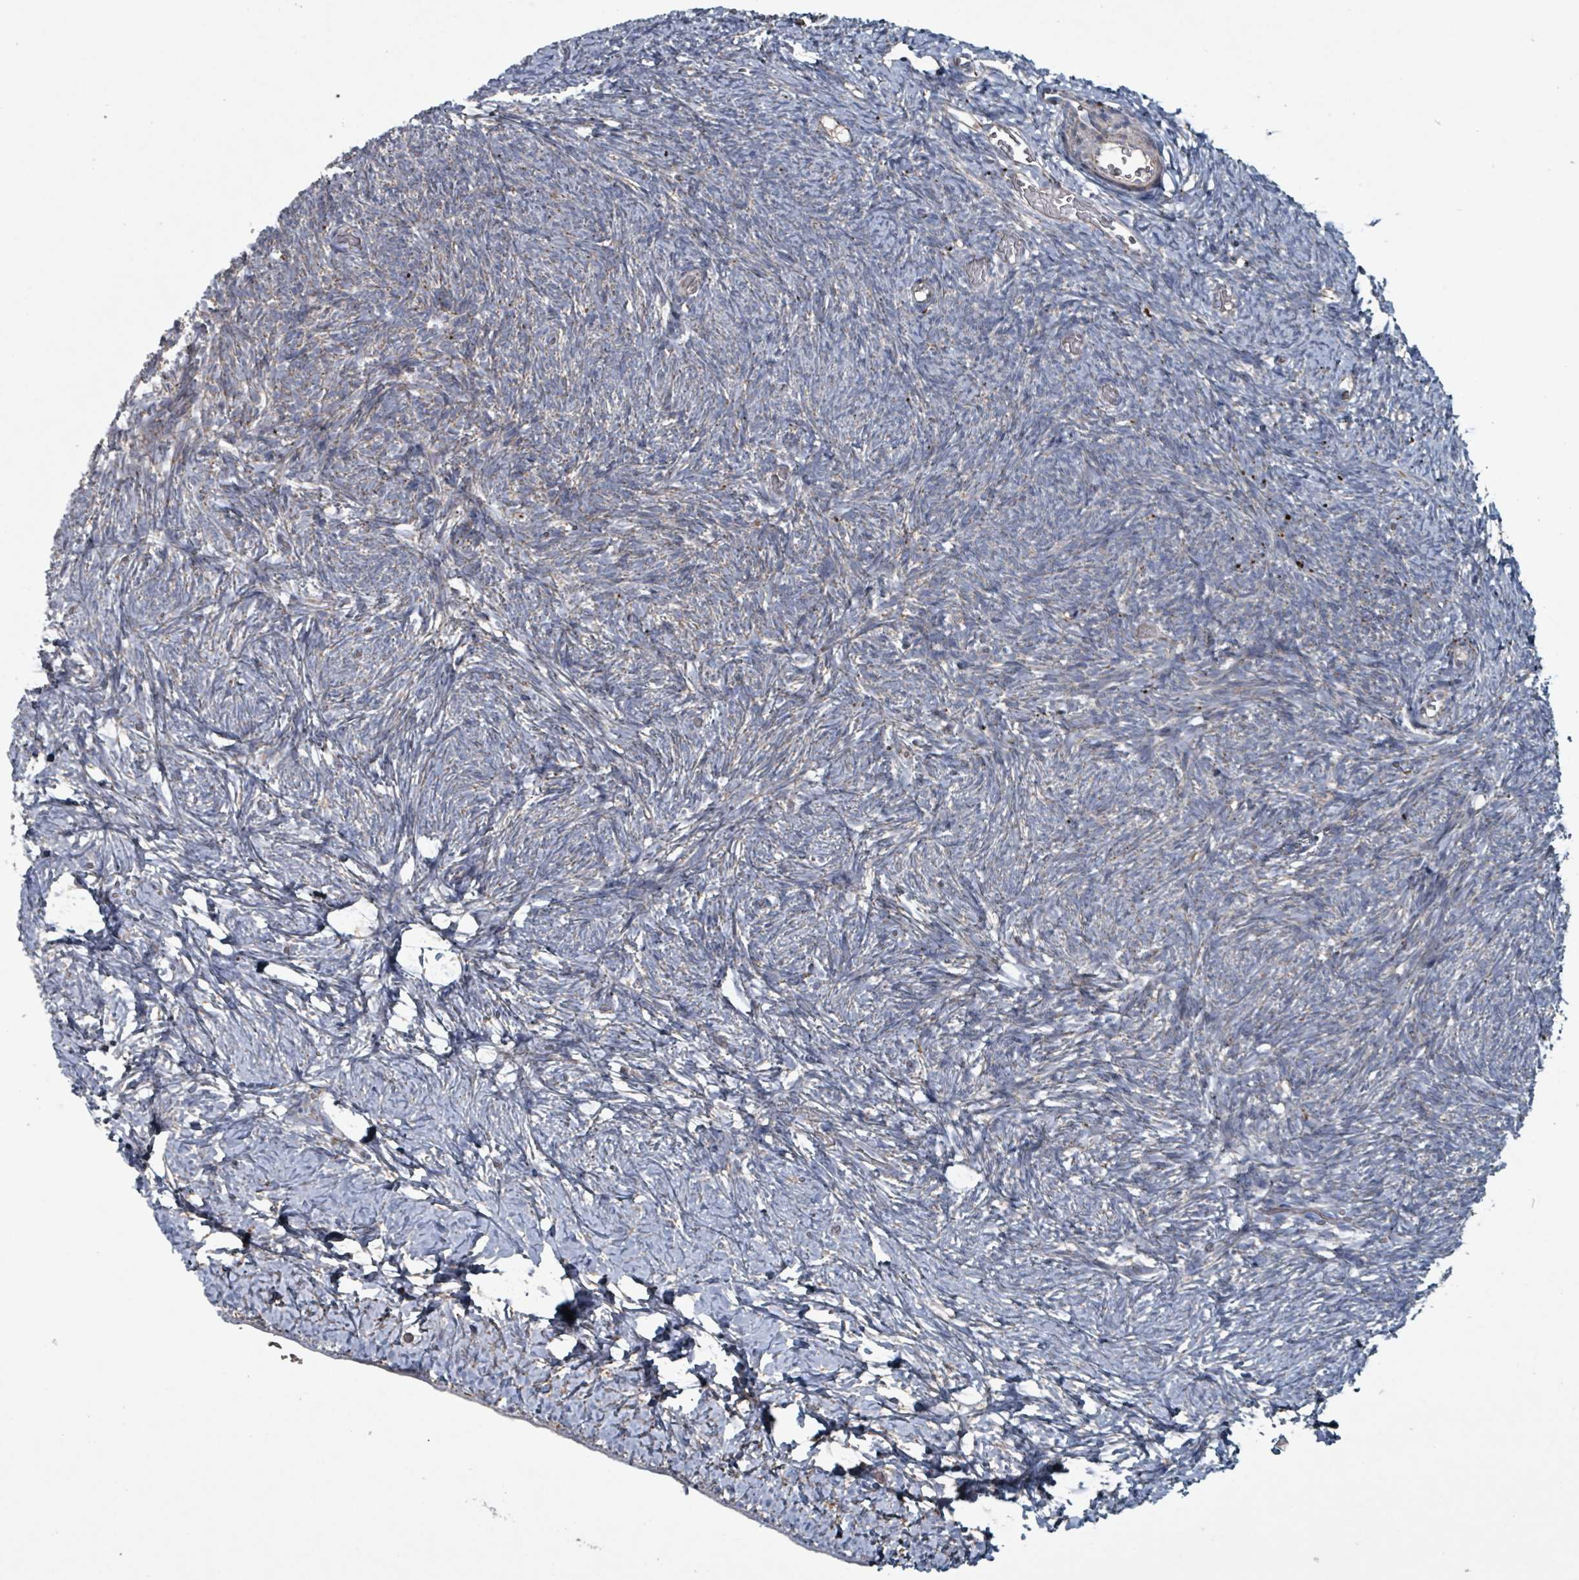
{"staining": {"intensity": "moderate", "quantity": "<25%", "location": "cytoplasmic/membranous"}, "tissue": "ovary", "cell_type": "Follicle cells", "image_type": "normal", "snomed": [{"axis": "morphology", "description": "Normal tissue, NOS"}, {"axis": "topography", "description": "Ovary"}], "caption": "Immunohistochemistry (DAB (3,3'-diaminobenzidine)) staining of normal human ovary reveals moderate cytoplasmic/membranous protein staining in approximately <25% of follicle cells.", "gene": "ABHD18", "patient": {"sex": "female", "age": 39}}